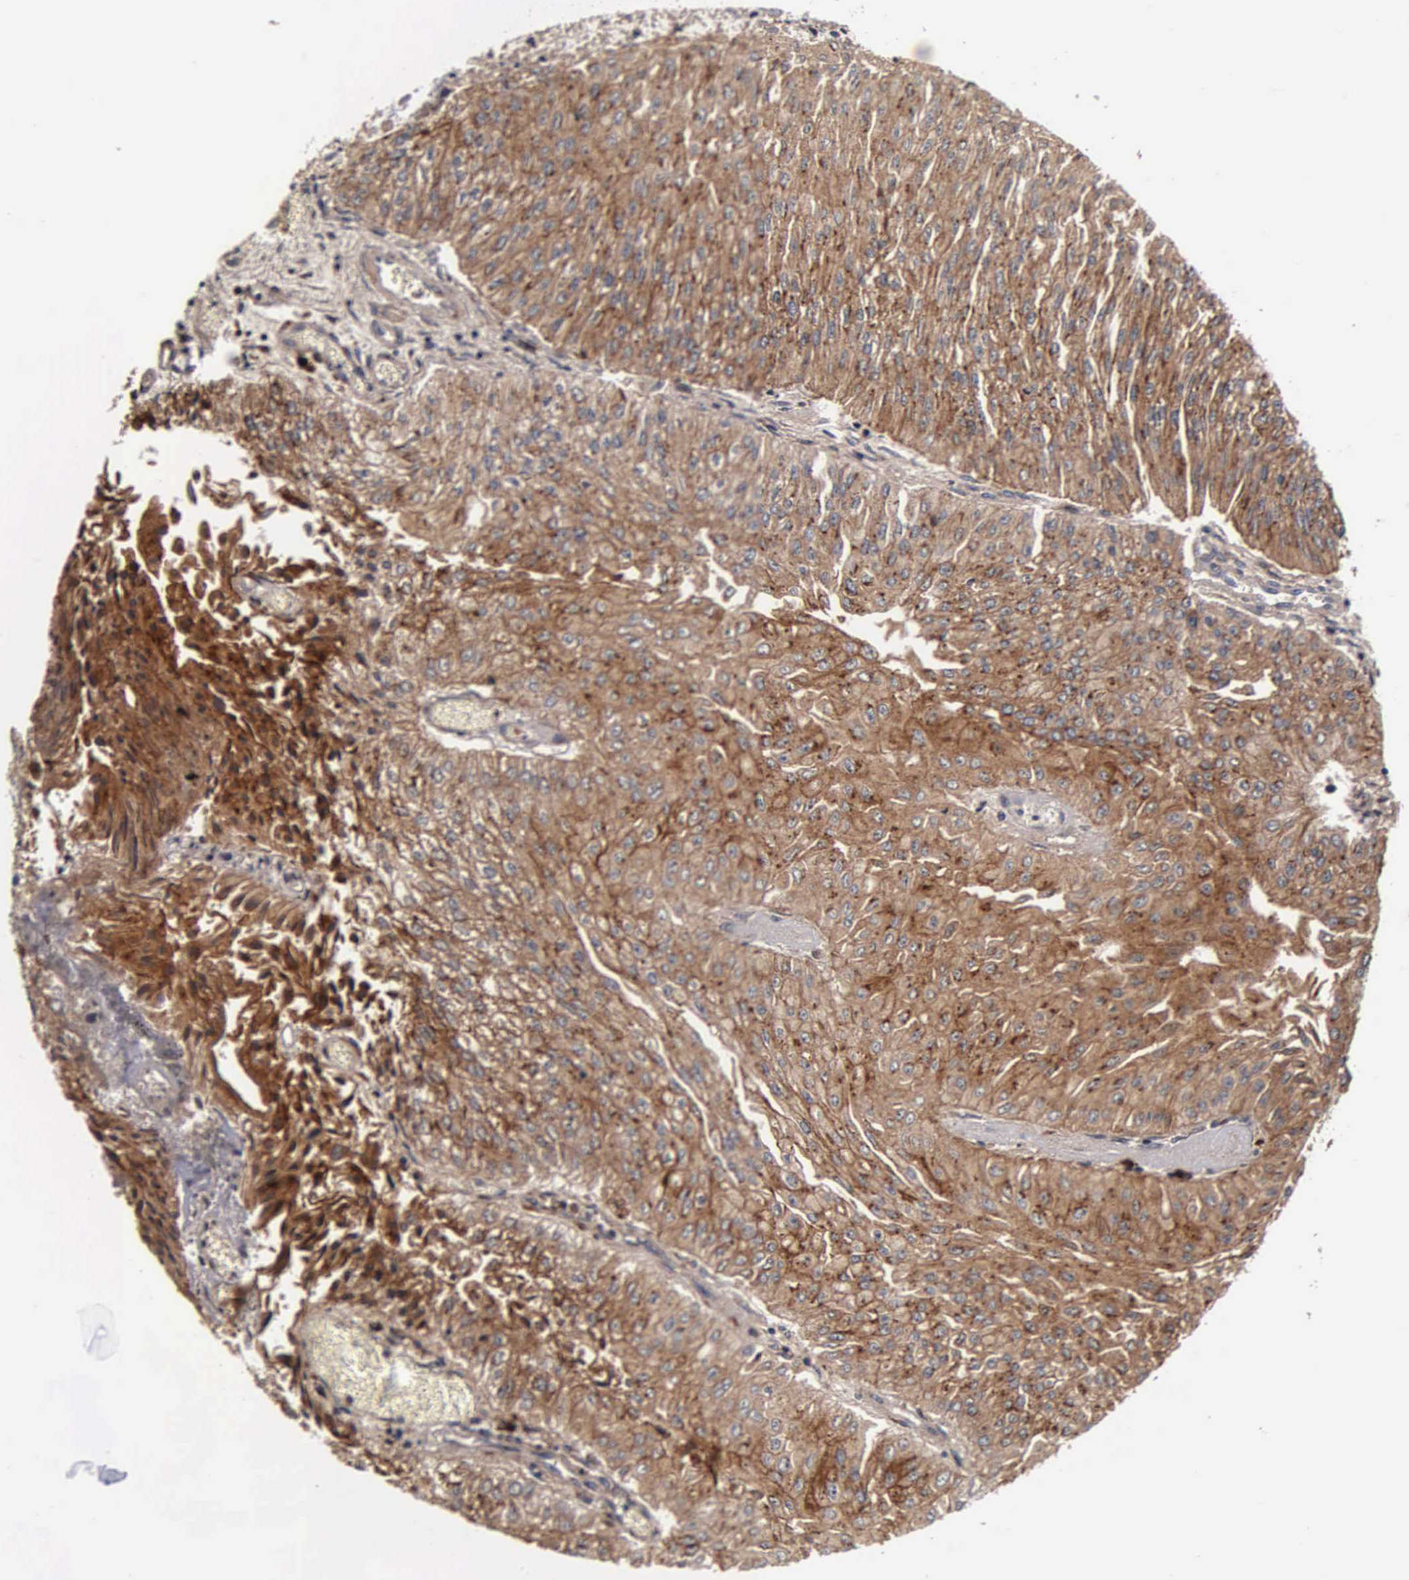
{"staining": {"intensity": "strong", "quantity": ">75%", "location": "cytoplasmic/membranous"}, "tissue": "urothelial cancer", "cell_type": "Tumor cells", "image_type": "cancer", "snomed": [{"axis": "morphology", "description": "Urothelial carcinoma, Low grade"}, {"axis": "topography", "description": "Urinary bladder"}], "caption": "Strong cytoplasmic/membranous expression is present in about >75% of tumor cells in low-grade urothelial carcinoma.", "gene": "CST3", "patient": {"sex": "male", "age": 86}}